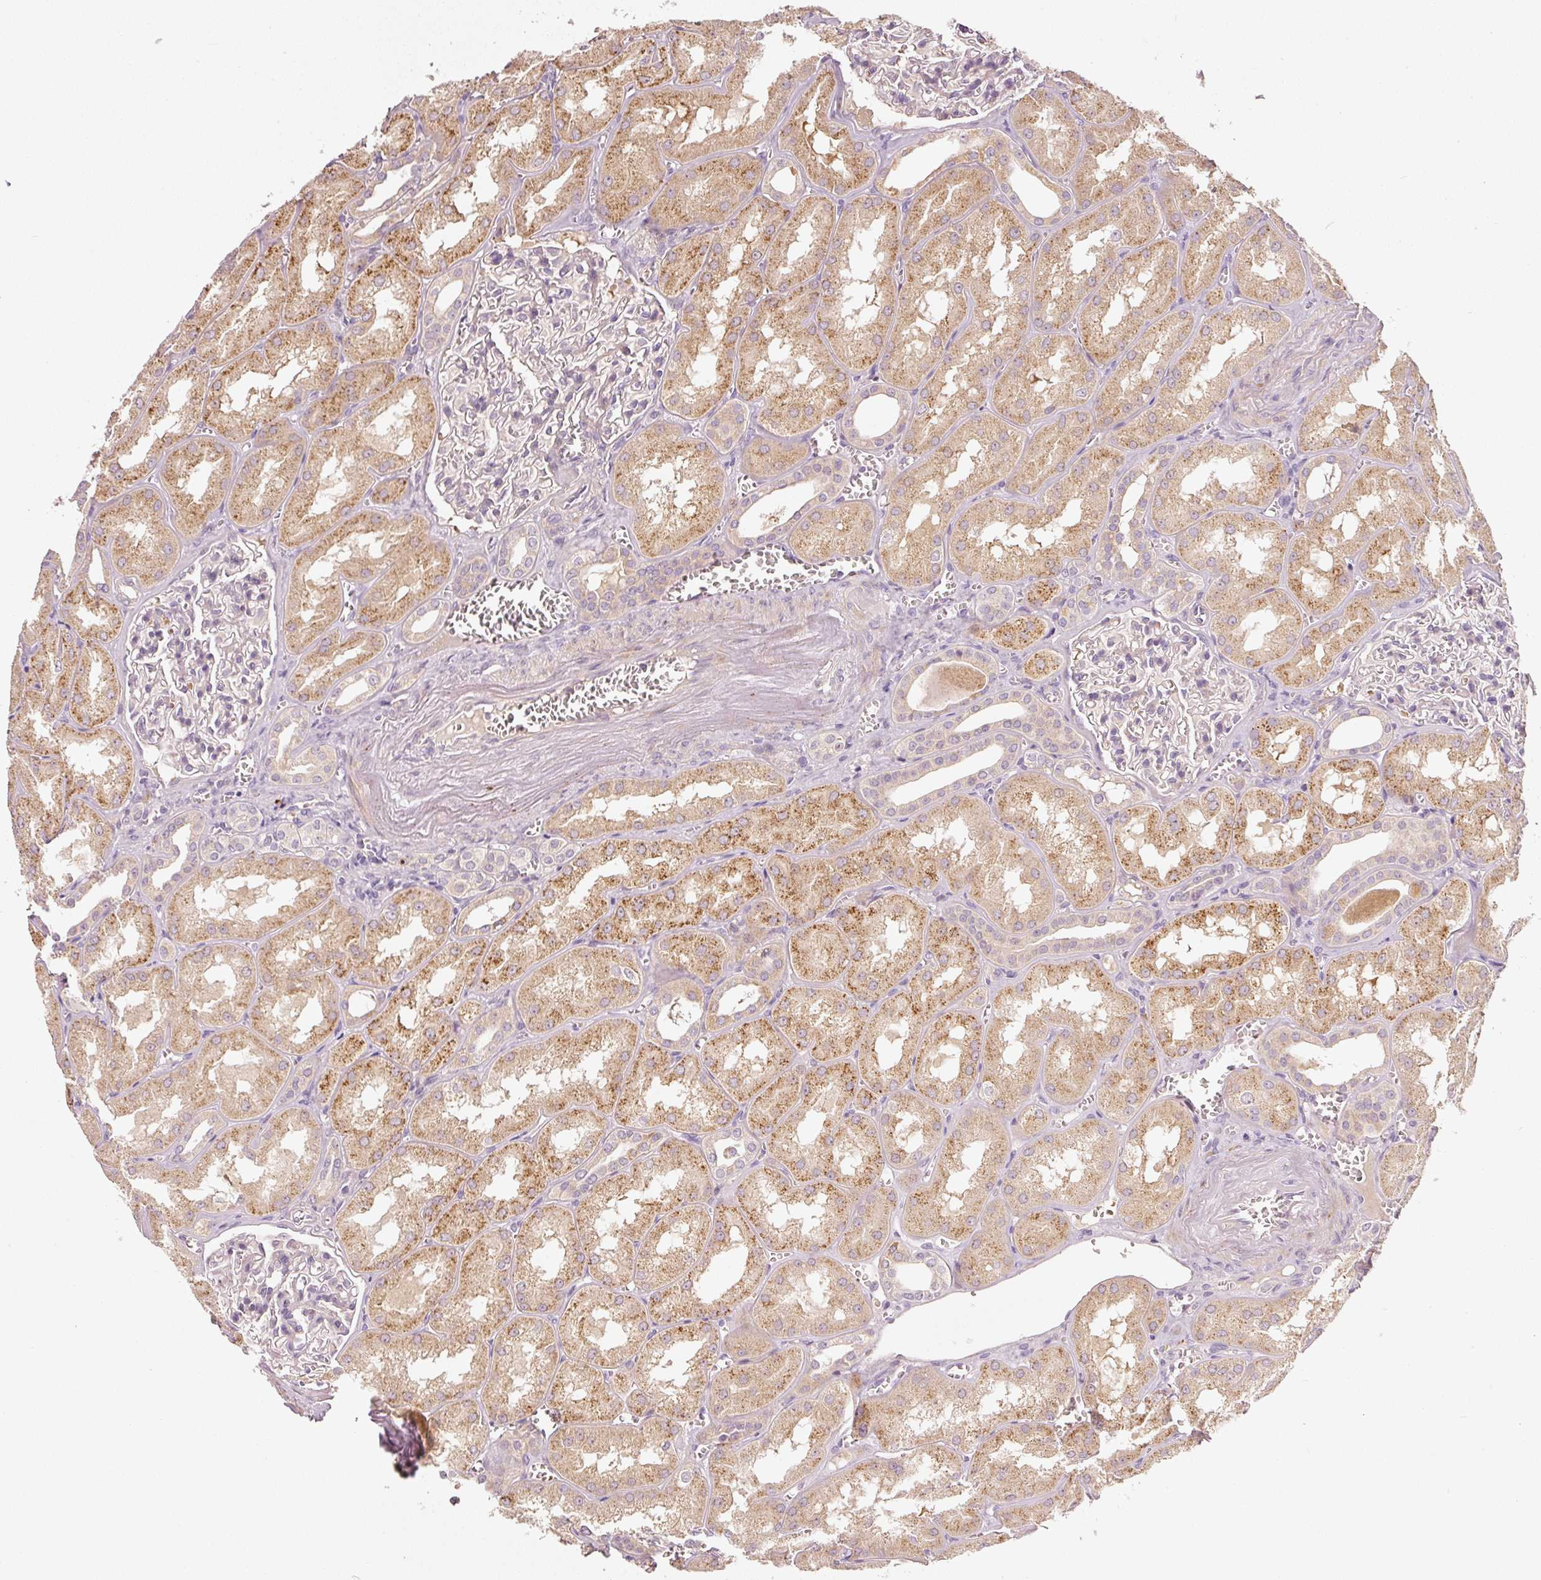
{"staining": {"intensity": "negative", "quantity": "none", "location": "none"}, "tissue": "kidney", "cell_type": "Cells in glomeruli", "image_type": "normal", "snomed": [{"axis": "morphology", "description": "Normal tissue, NOS"}, {"axis": "topography", "description": "Kidney"}], "caption": "This is a photomicrograph of immunohistochemistry (IHC) staining of unremarkable kidney, which shows no positivity in cells in glomeruli. (DAB IHC with hematoxylin counter stain).", "gene": "KLHL21", "patient": {"sex": "male", "age": 61}}